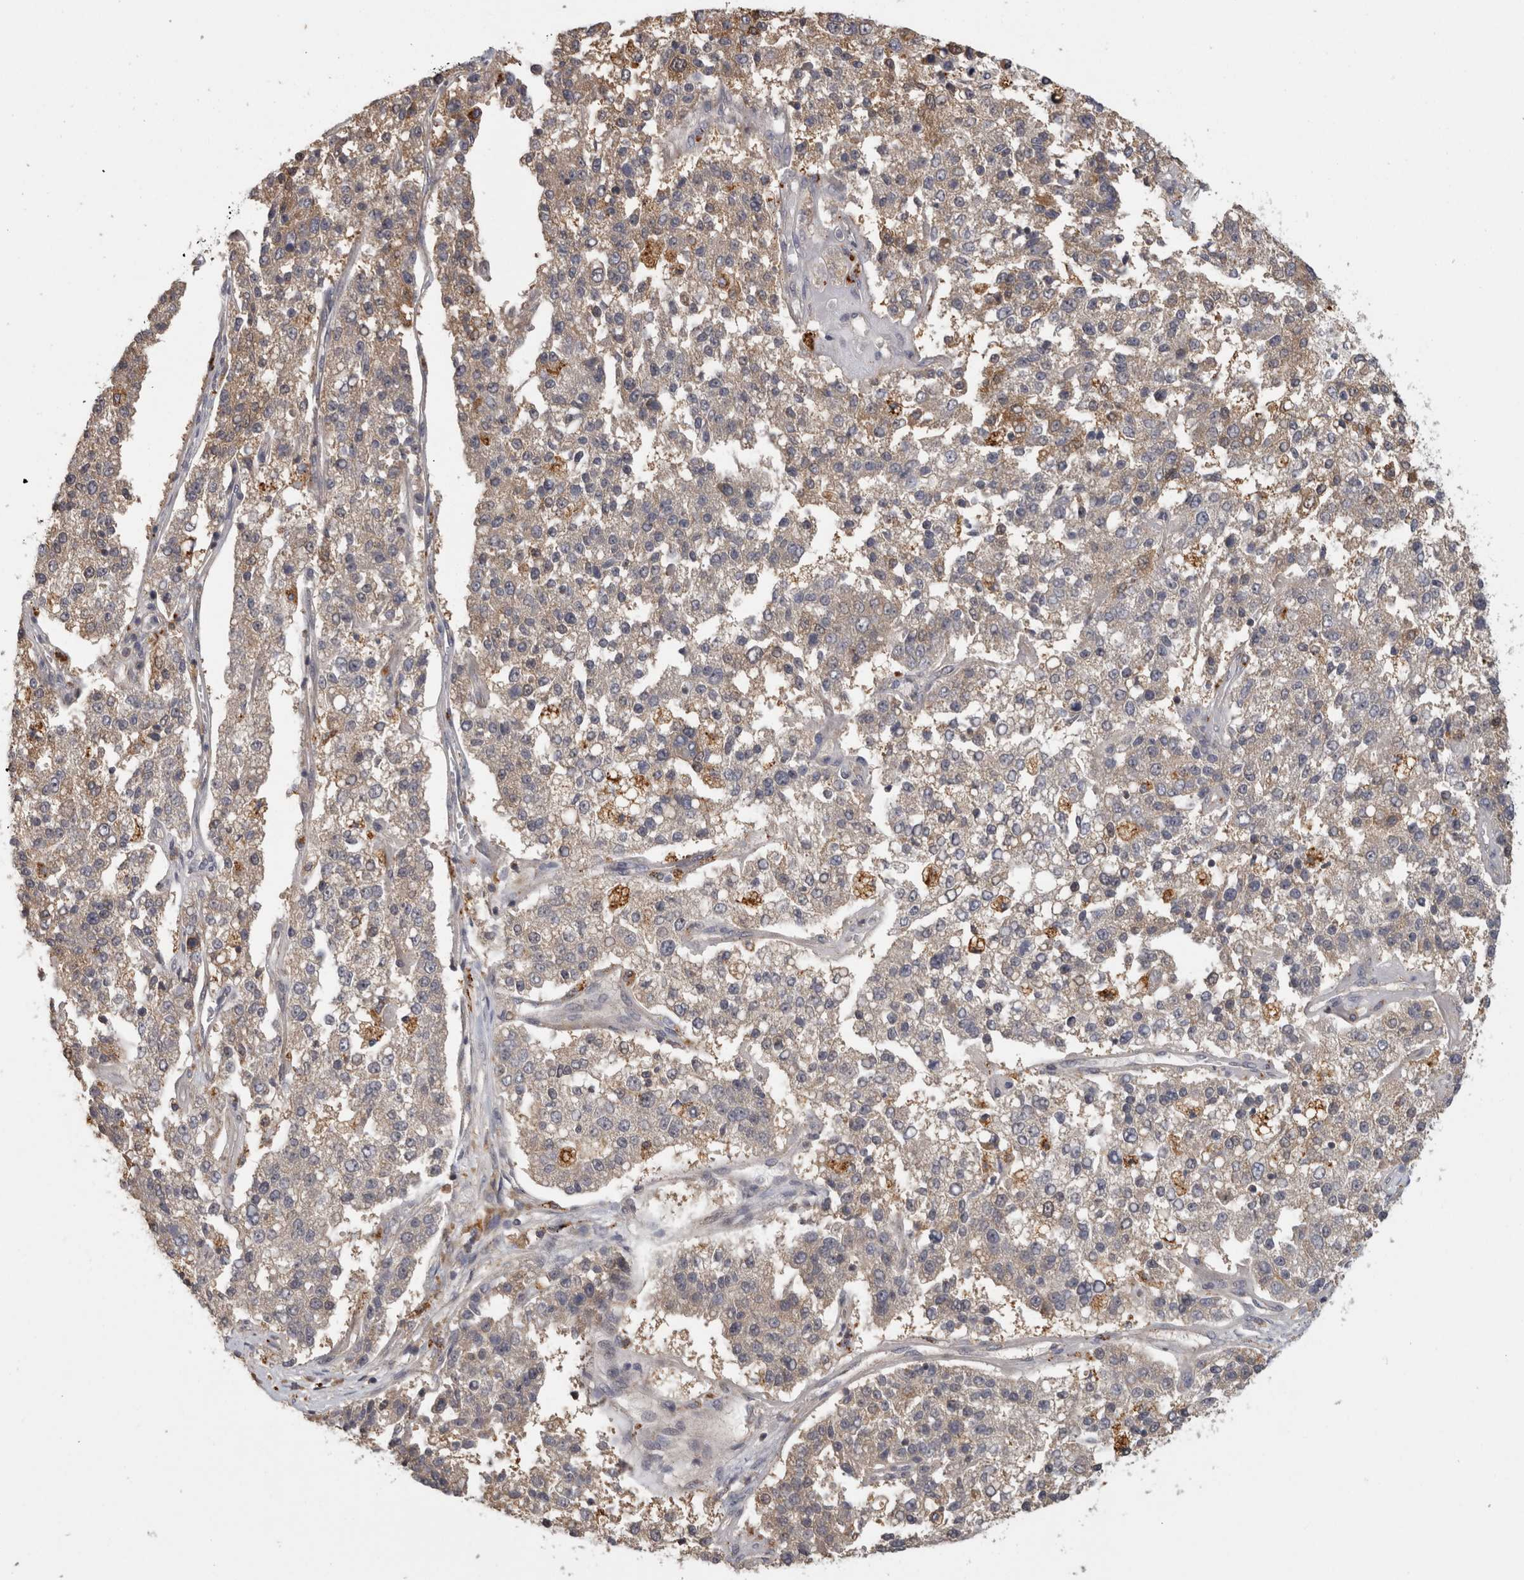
{"staining": {"intensity": "weak", "quantity": "<25%", "location": "cytoplasmic/membranous"}, "tissue": "pancreatic cancer", "cell_type": "Tumor cells", "image_type": "cancer", "snomed": [{"axis": "morphology", "description": "Adenocarcinoma, NOS"}, {"axis": "topography", "description": "Pancreas"}], "caption": "Tumor cells are negative for brown protein staining in pancreatic adenocarcinoma.", "gene": "ACAT2", "patient": {"sex": "female", "age": 61}}